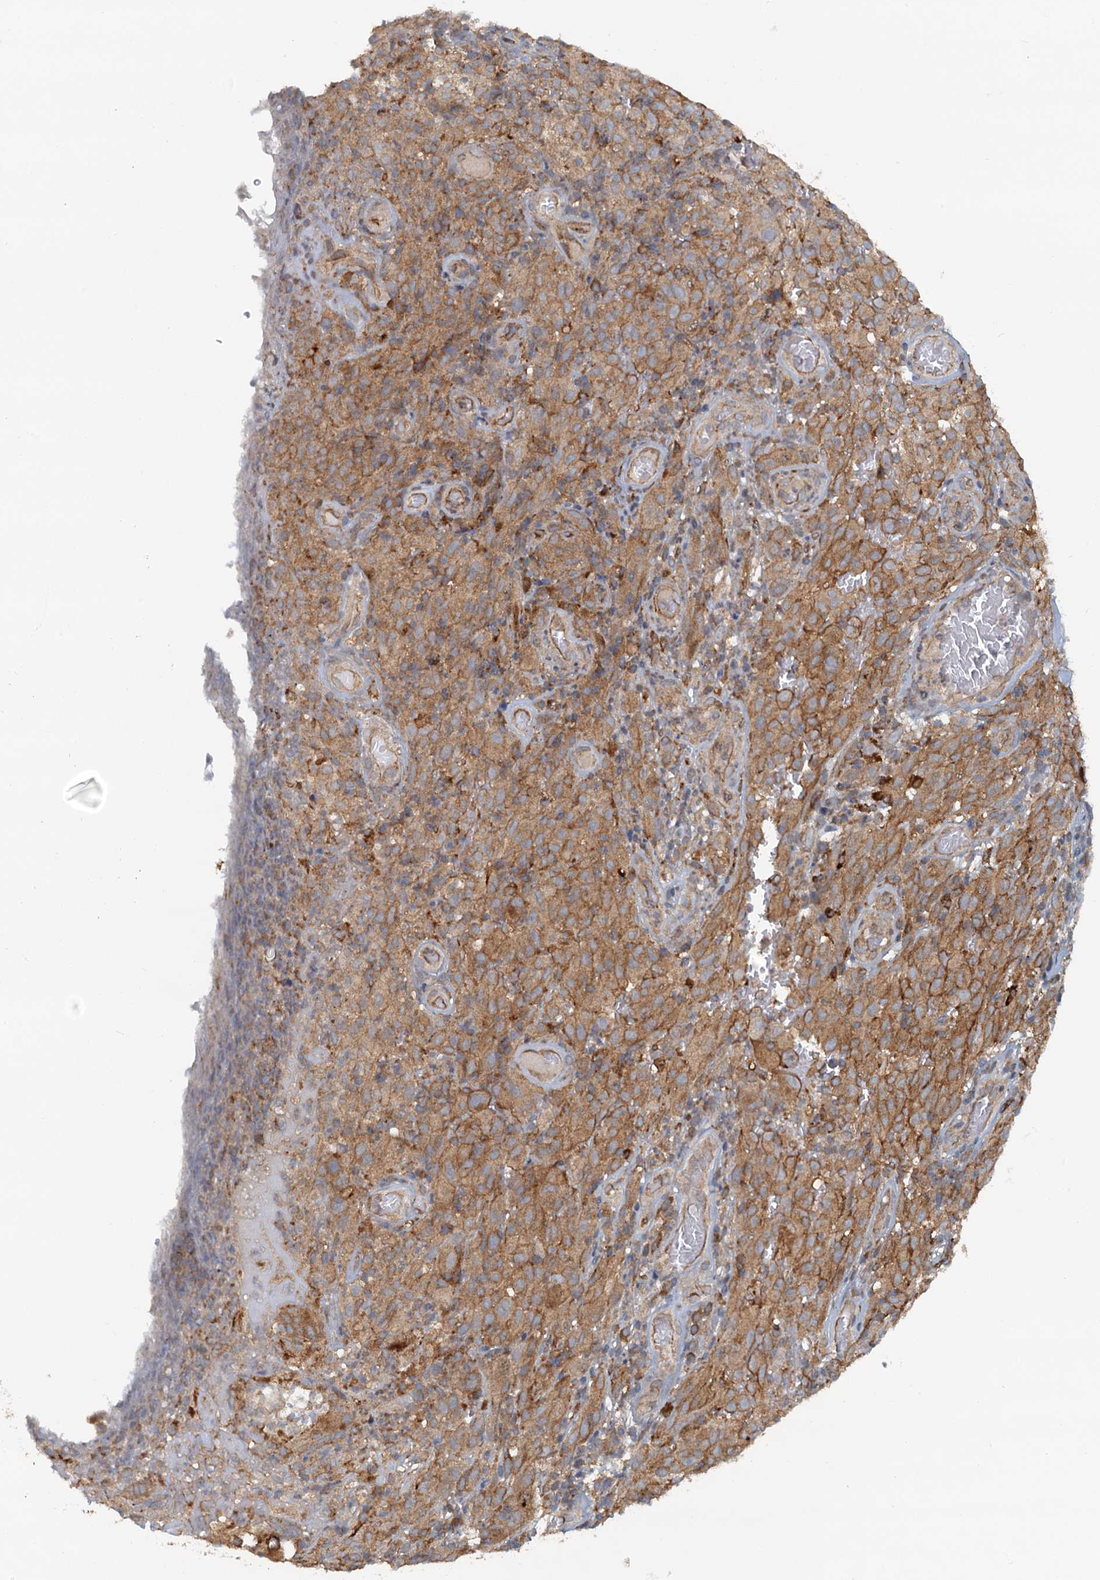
{"staining": {"intensity": "moderate", "quantity": ">75%", "location": "cytoplasmic/membranous"}, "tissue": "melanoma", "cell_type": "Tumor cells", "image_type": "cancer", "snomed": [{"axis": "morphology", "description": "Malignant melanoma, NOS"}, {"axis": "topography", "description": "Skin"}], "caption": "IHC histopathology image of human malignant melanoma stained for a protein (brown), which reveals medium levels of moderate cytoplasmic/membranous staining in approximately >75% of tumor cells.", "gene": "NIPAL3", "patient": {"sex": "female", "age": 82}}